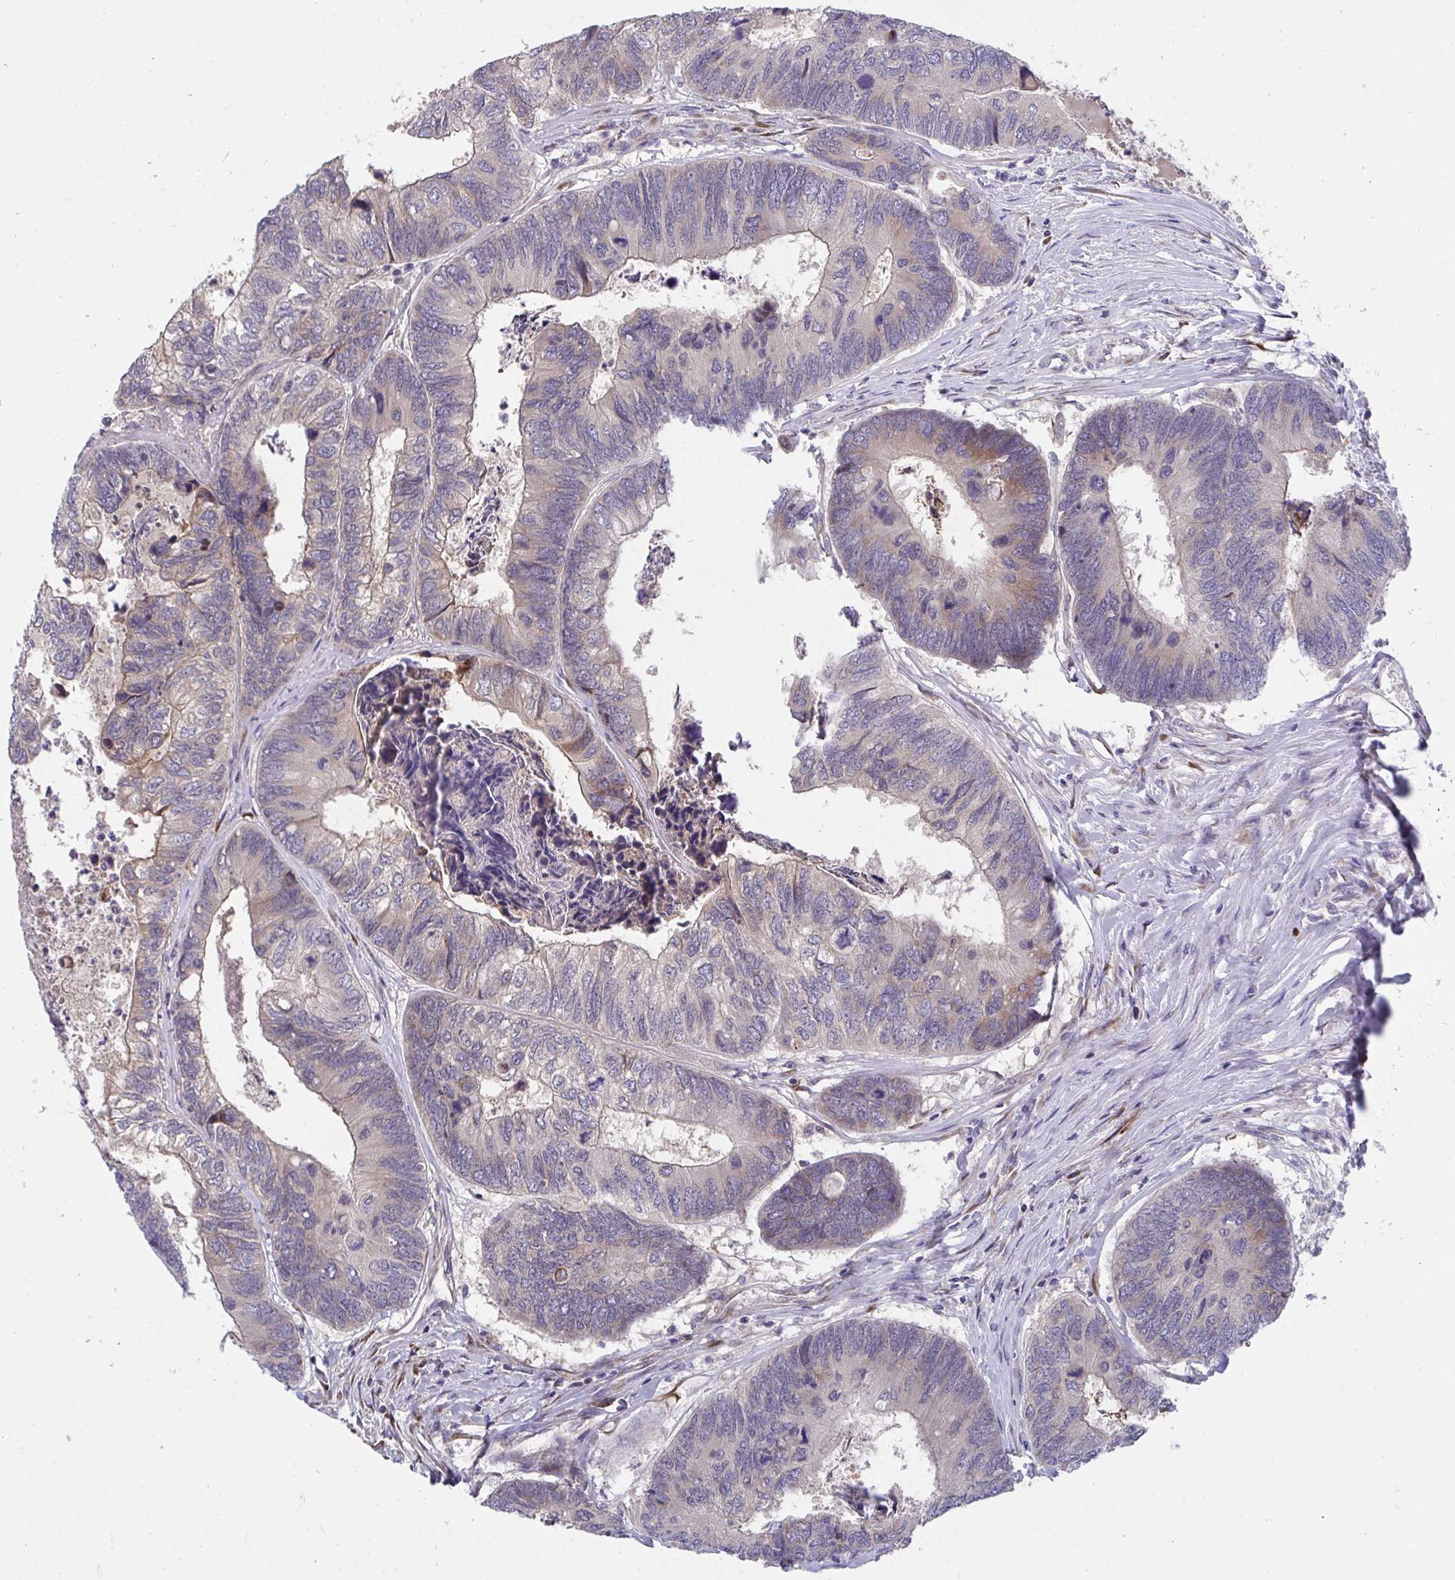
{"staining": {"intensity": "moderate", "quantity": "<25%", "location": "cytoplasmic/membranous"}, "tissue": "colorectal cancer", "cell_type": "Tumor cells", "image_type": "cancer", "snomed": [{"axis": "morphology", "description": "Adenocarcinoma, NOS"}, {"axis": "topography", "description": "Colon"}], "caption": "The image demonstrates a brown stain indicating the presence of a protein in the cytoplasmic/membranous of tumor cells in colorectal cancer (adenocarcinoma). The protein is shown in brown color, while the nuclei are stained blue.", "gene": "SUSD4", "patient": {"sex": "female", "age": 67}}